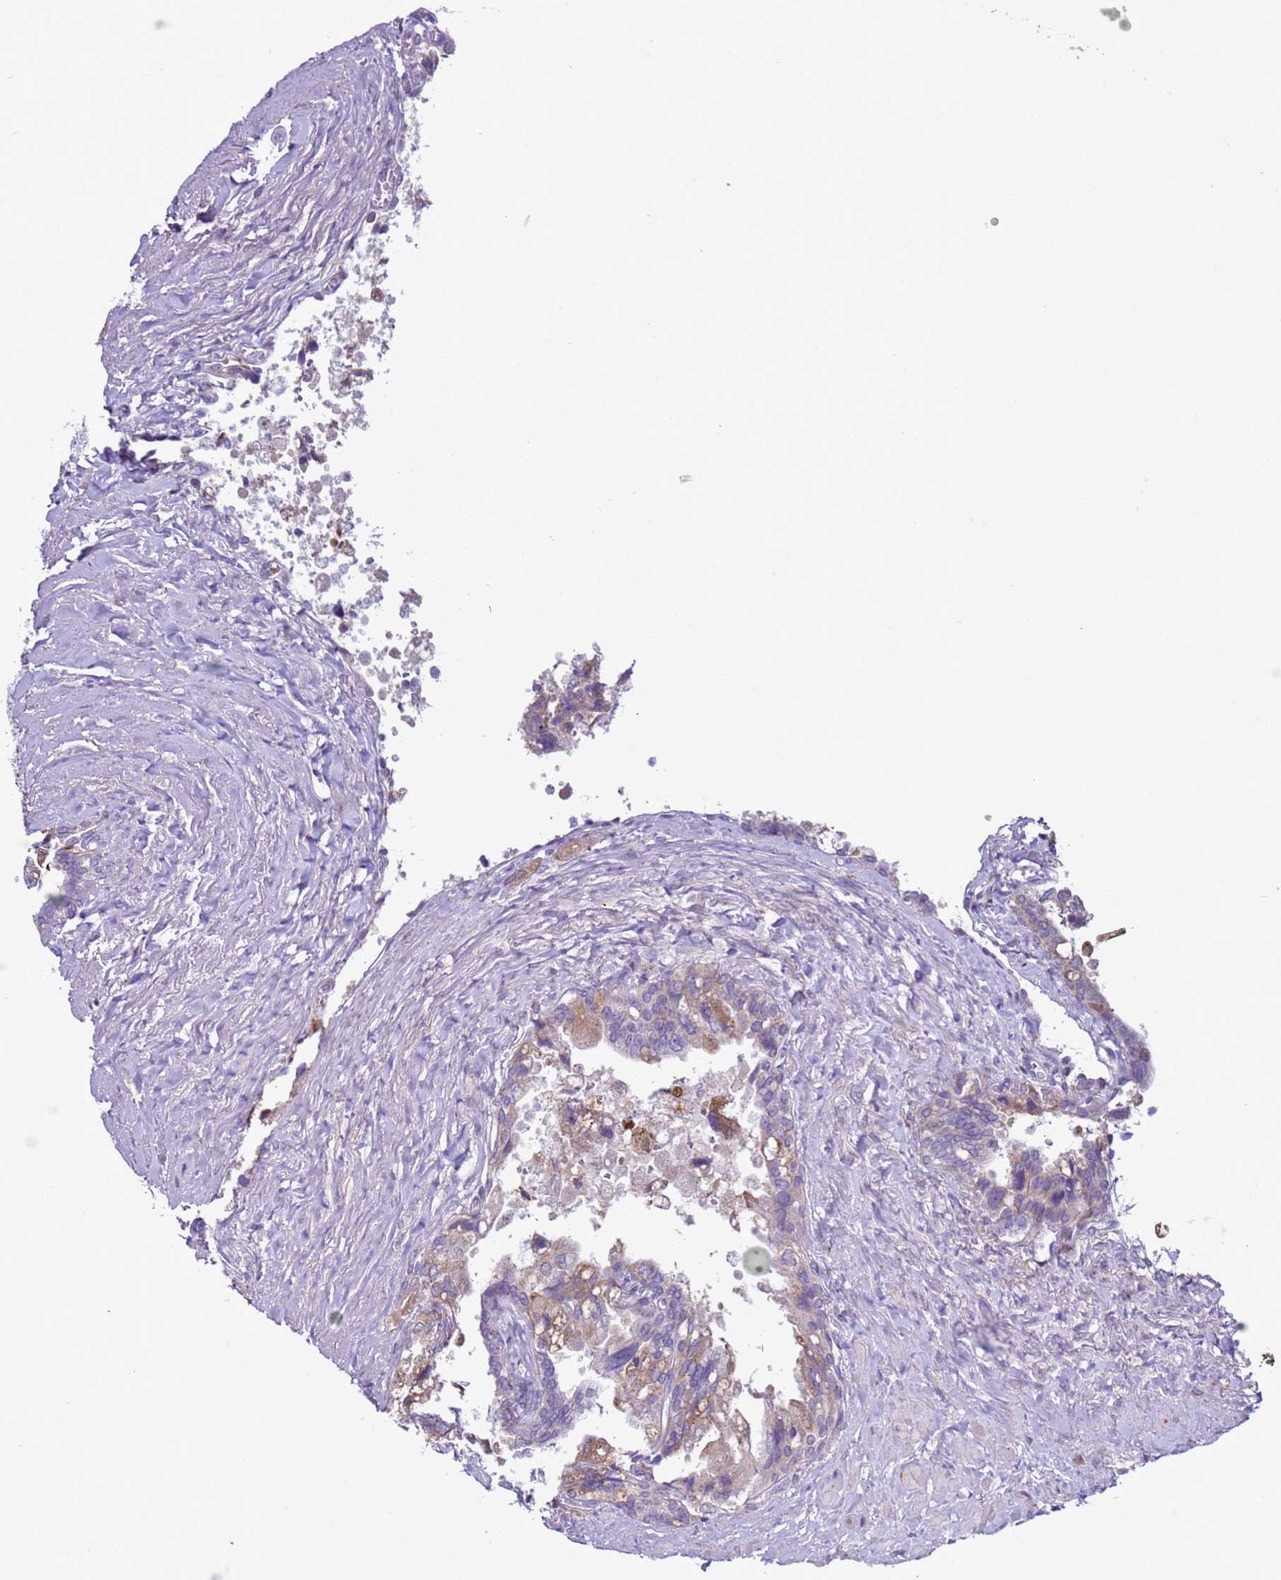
{"staining": {"intensity": "weak", "quantity": "<25%", "location": "cytoplasmic/membranous"}, "tissue": "seminal vesicle", "cell_type": "Glandular cells", "image_type": "normal", "snomed": [{"axis": "morphology", "description": "Normal tissue, NOS"}, {"axis": "topography", "description": "Seminal veicle"}, {"axis": "topography", "description": "Peripheral nerve tissue"}], "caption": "Immunohistochemical staining of benign human seminal vesicle exhibits no significant expression in glandular cells.", "gene": "ABHD17B", "patient": {"sex": "male", "age": 60}}